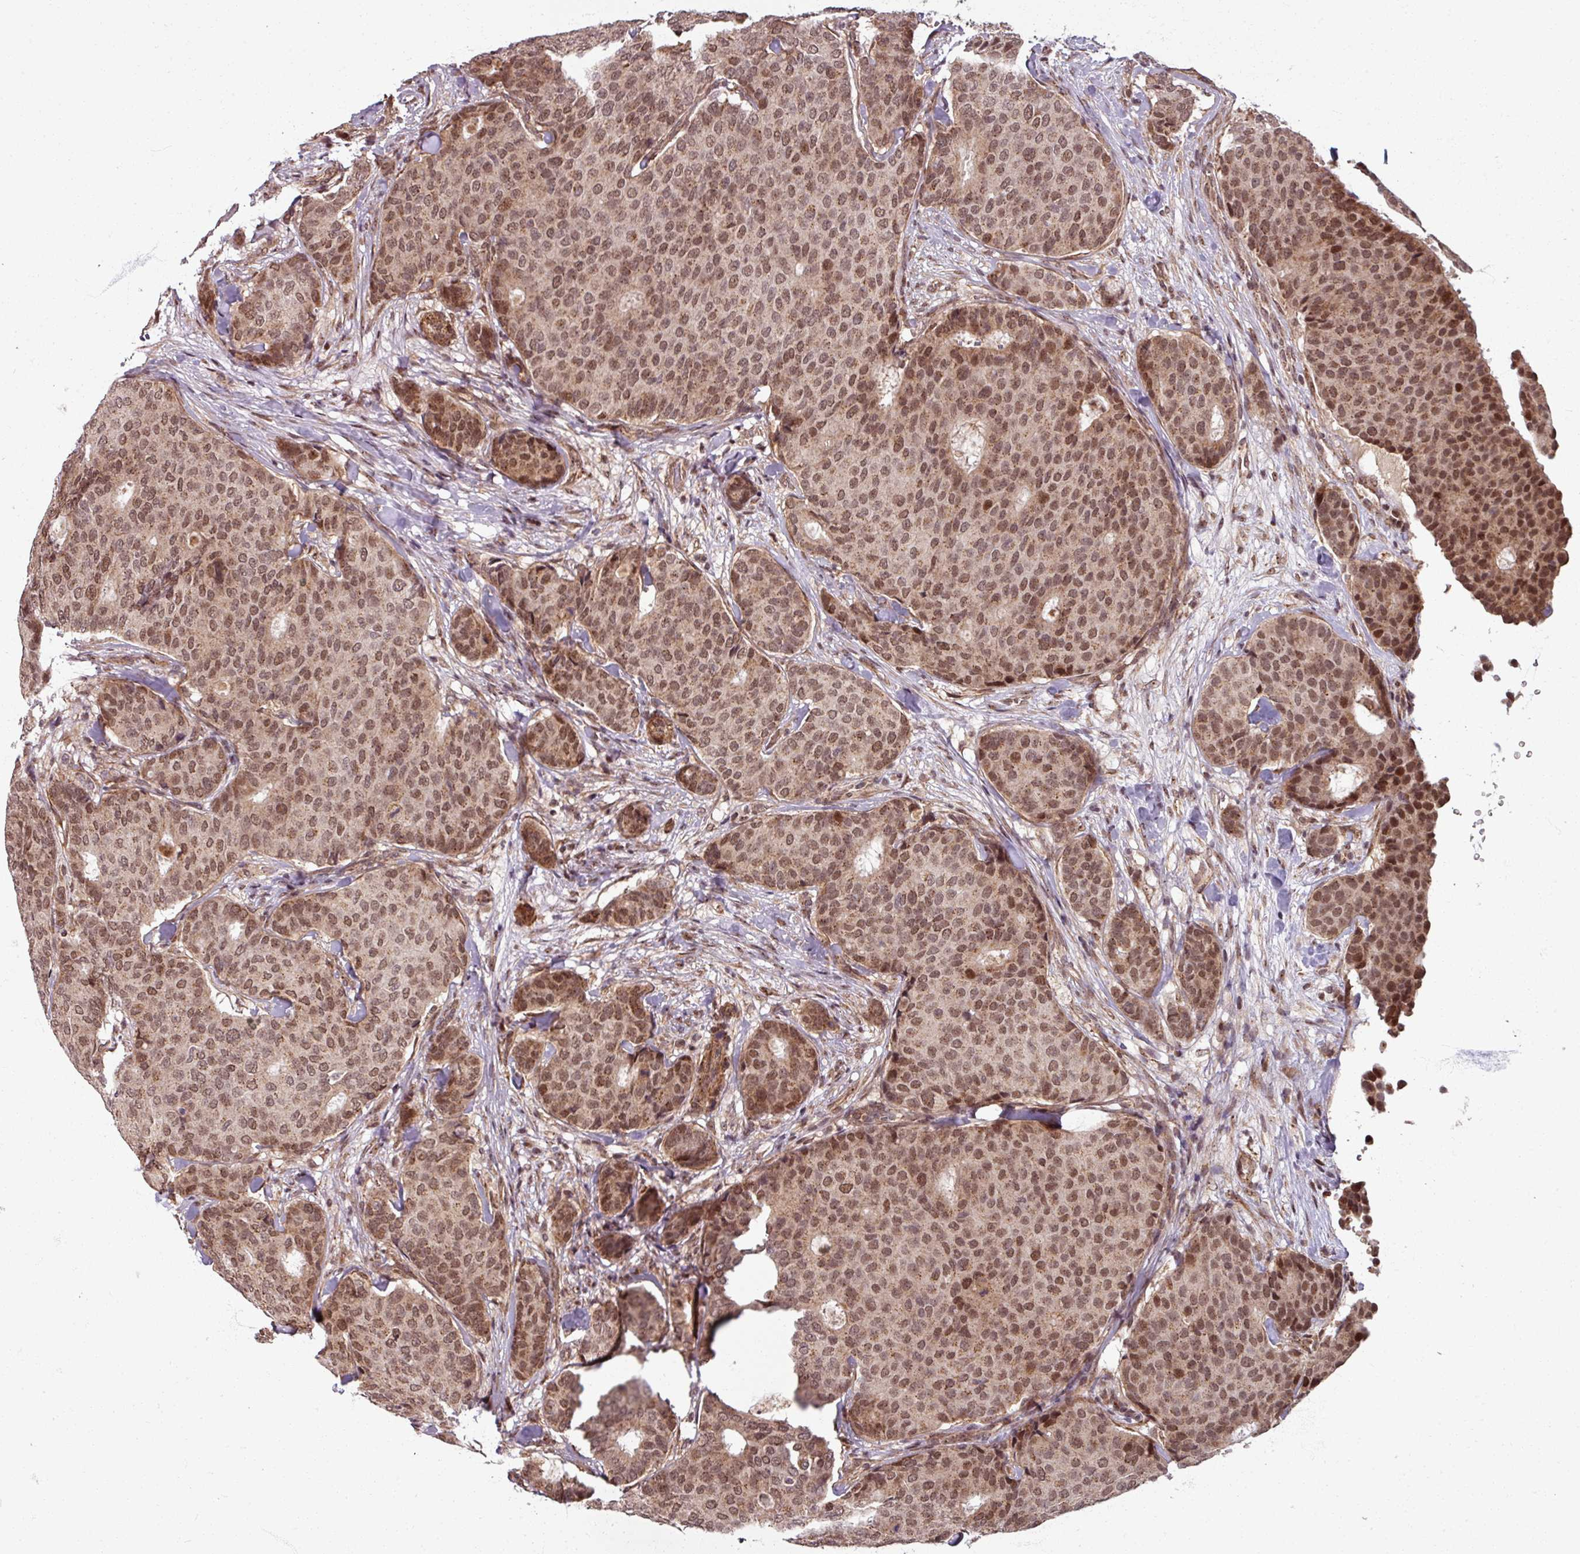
{"staining": {"intensity": "moderate", "quantity": ">75%", "location": "nuclear"}, "tissue": "breast cancer", "cell_type": "Tumor cells", "image_type": "cancer", "snomed": [{"axis": "morphology", "description": "Duct carcinoma"}, {"axis": "topography", "description": "Breast"}], "caption": "Breast intraductal carcinoma stained with immunohistochemistry (IHC) shows moderate nuclear expression in about >75% of tumor cells.", "gene": "SWI5", "patient": {"sex": "female", "age": 75}}